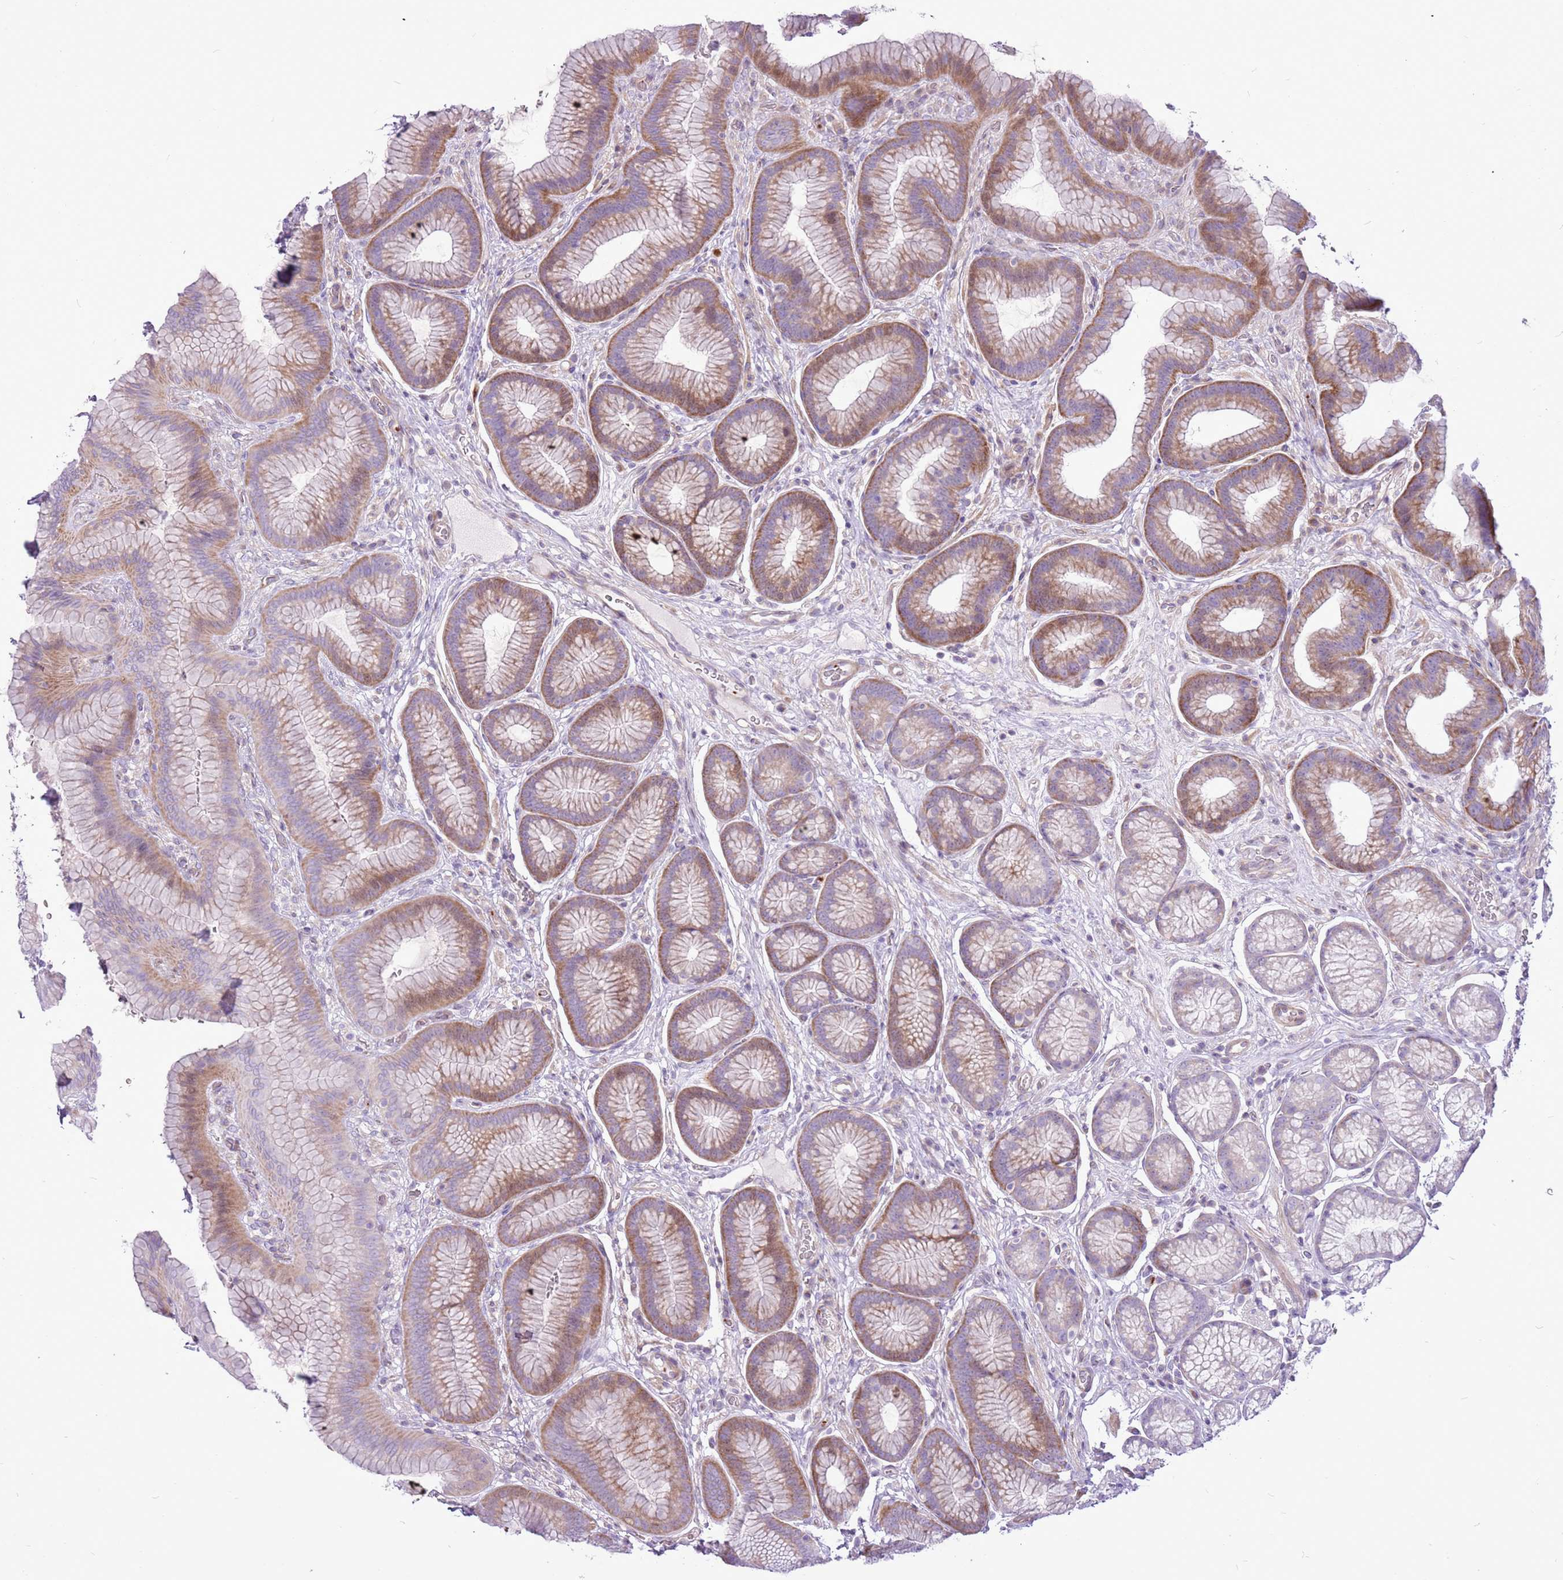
{"staining": {"intensity": "moderate", "quantity": "25%-75%", "location": "cytoplasmic/membranous"}, "tissue": "stomach", "cell_type": "Glandular cells", "image_type": "normal", "snomed": [{"axis": "morphology", "description": "Normal tissue, NOS"}, {"axis": "topography", "description": "Stomach"}], "caption": "A medium amount of moderate cytoplasmic/membranous positivity is appreciated in approximately 25%-75% of glandular cells in benign stomach. (DAB (3,3'-diaminobenzidine) = brown stain, brightfield microscopy at high magnification).", "gene": "CHAC2", "patient": {"sex": "male", "age": 42}}